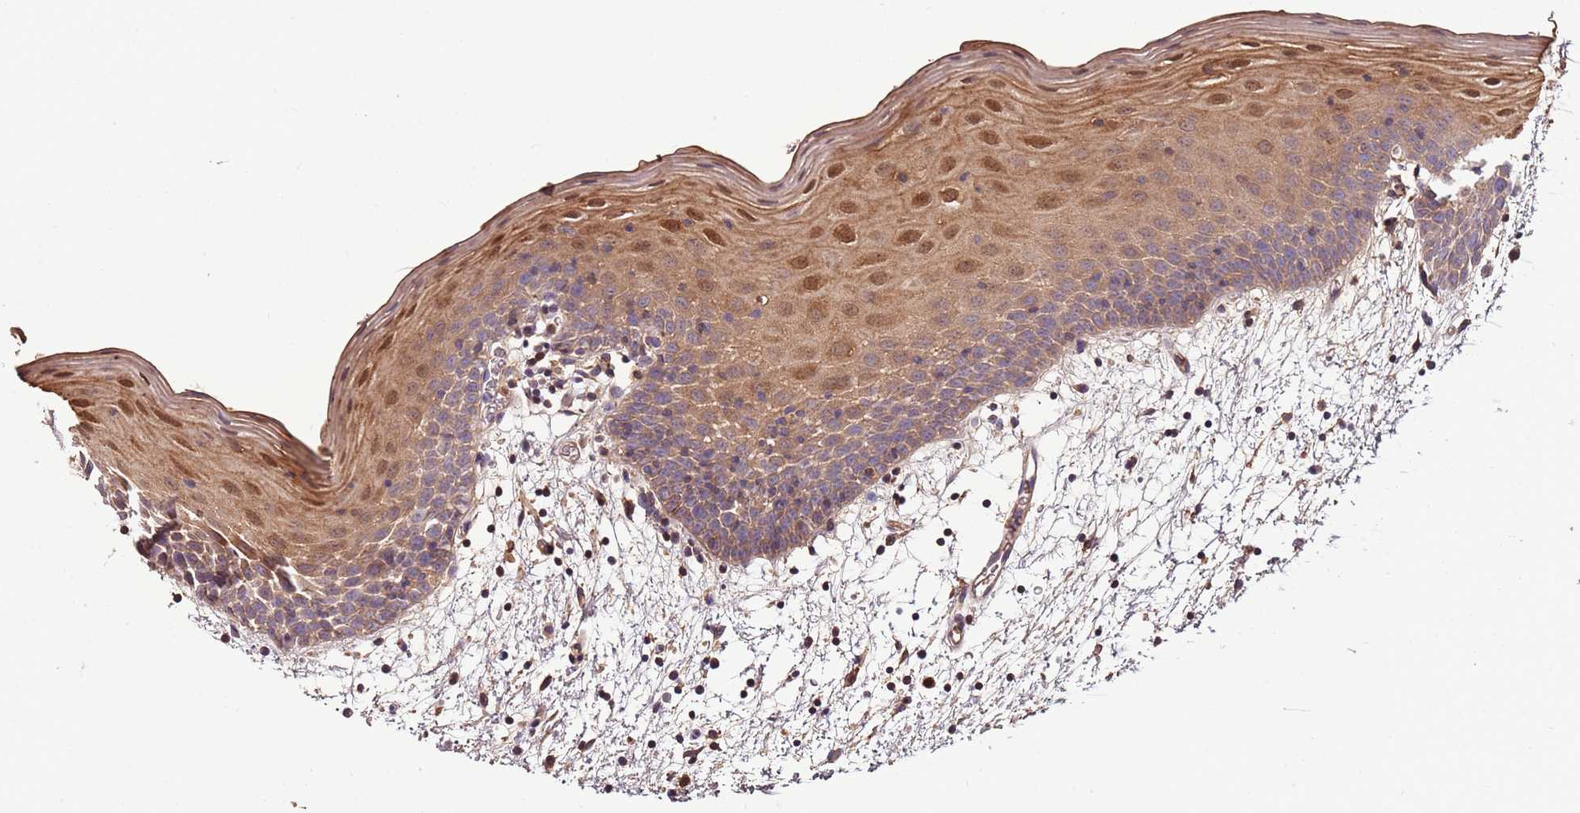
{"staining": {"intensity": "moderate", "quantity": ">75%", "location": "cytoplasmic/membranous,nuclear"}, "tissue": "oral mucosa", "cell_type": "Squamous epithelial cells", "image_type": "normal", "snomed": [{"axis": "morphology", "description": "Normal tissue, NOS"}, {"axis": "topography", "description": "Skeletal muscle"}, {"axis": "topography", "description": "Oral tissue"}, {"axis": "topography", "description": "Salivary gland"}, {"axis": "topography", "description": "Peripheral nerve tissue"}], "caption": "This histopathology image displays benign oral mucosa stained with IHC to label a protein in brown. The cytoplasmic/membranous,nuclear of squamous epithelial cells show moderate positivity for the protein. Nuclei are counter-stained blue.", "gene": "DENR", "patient": {"sex": "male", "age": 54}}